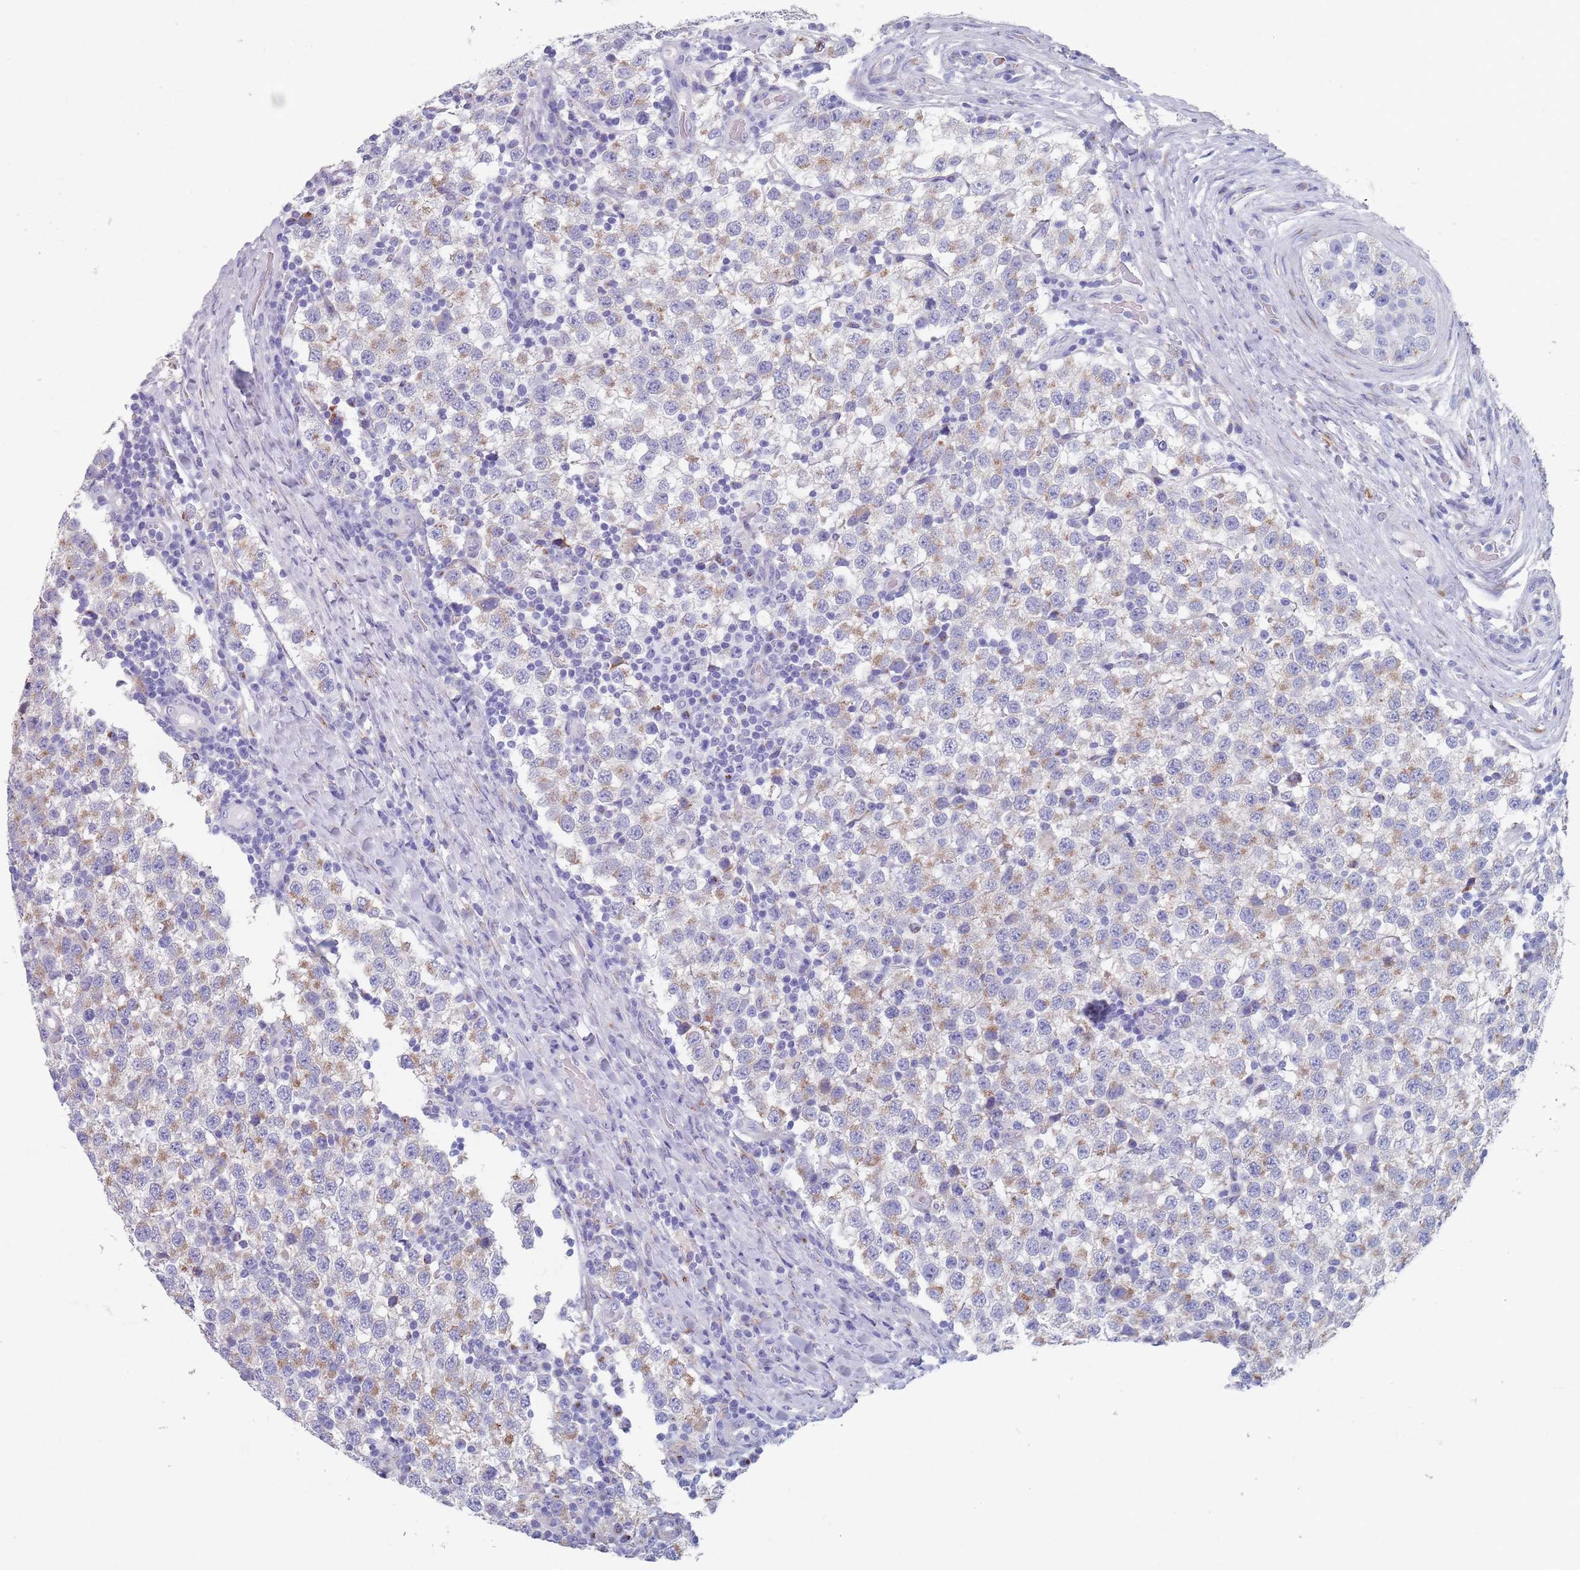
{"staining": {"intensity": "weak", "quantity": "25%-75%", "location": "cytoplasmic/membranous"}, "tissue": "testis cancer", "cell_type": "Tumor cells", "image_type": "cancer", "snomed": [{"axis": "morphology", "description": "Seminoma, NOS"}, {"axis": "topography", "description": "Testis"}], "caption": "Protein staining by immunohistochemistry shows weak cytoplasmic/membranous positivity in approximately 25%-75% of tumor cells in testis seminoma. (Stains: DAB (3,3'-diaminobenzidine) in brown, nuclei in blue, Microscopy: brightfield microscopy at high magnification).", "gene": "PLOD1", "patient": {"sex": "male", "age": 34}}